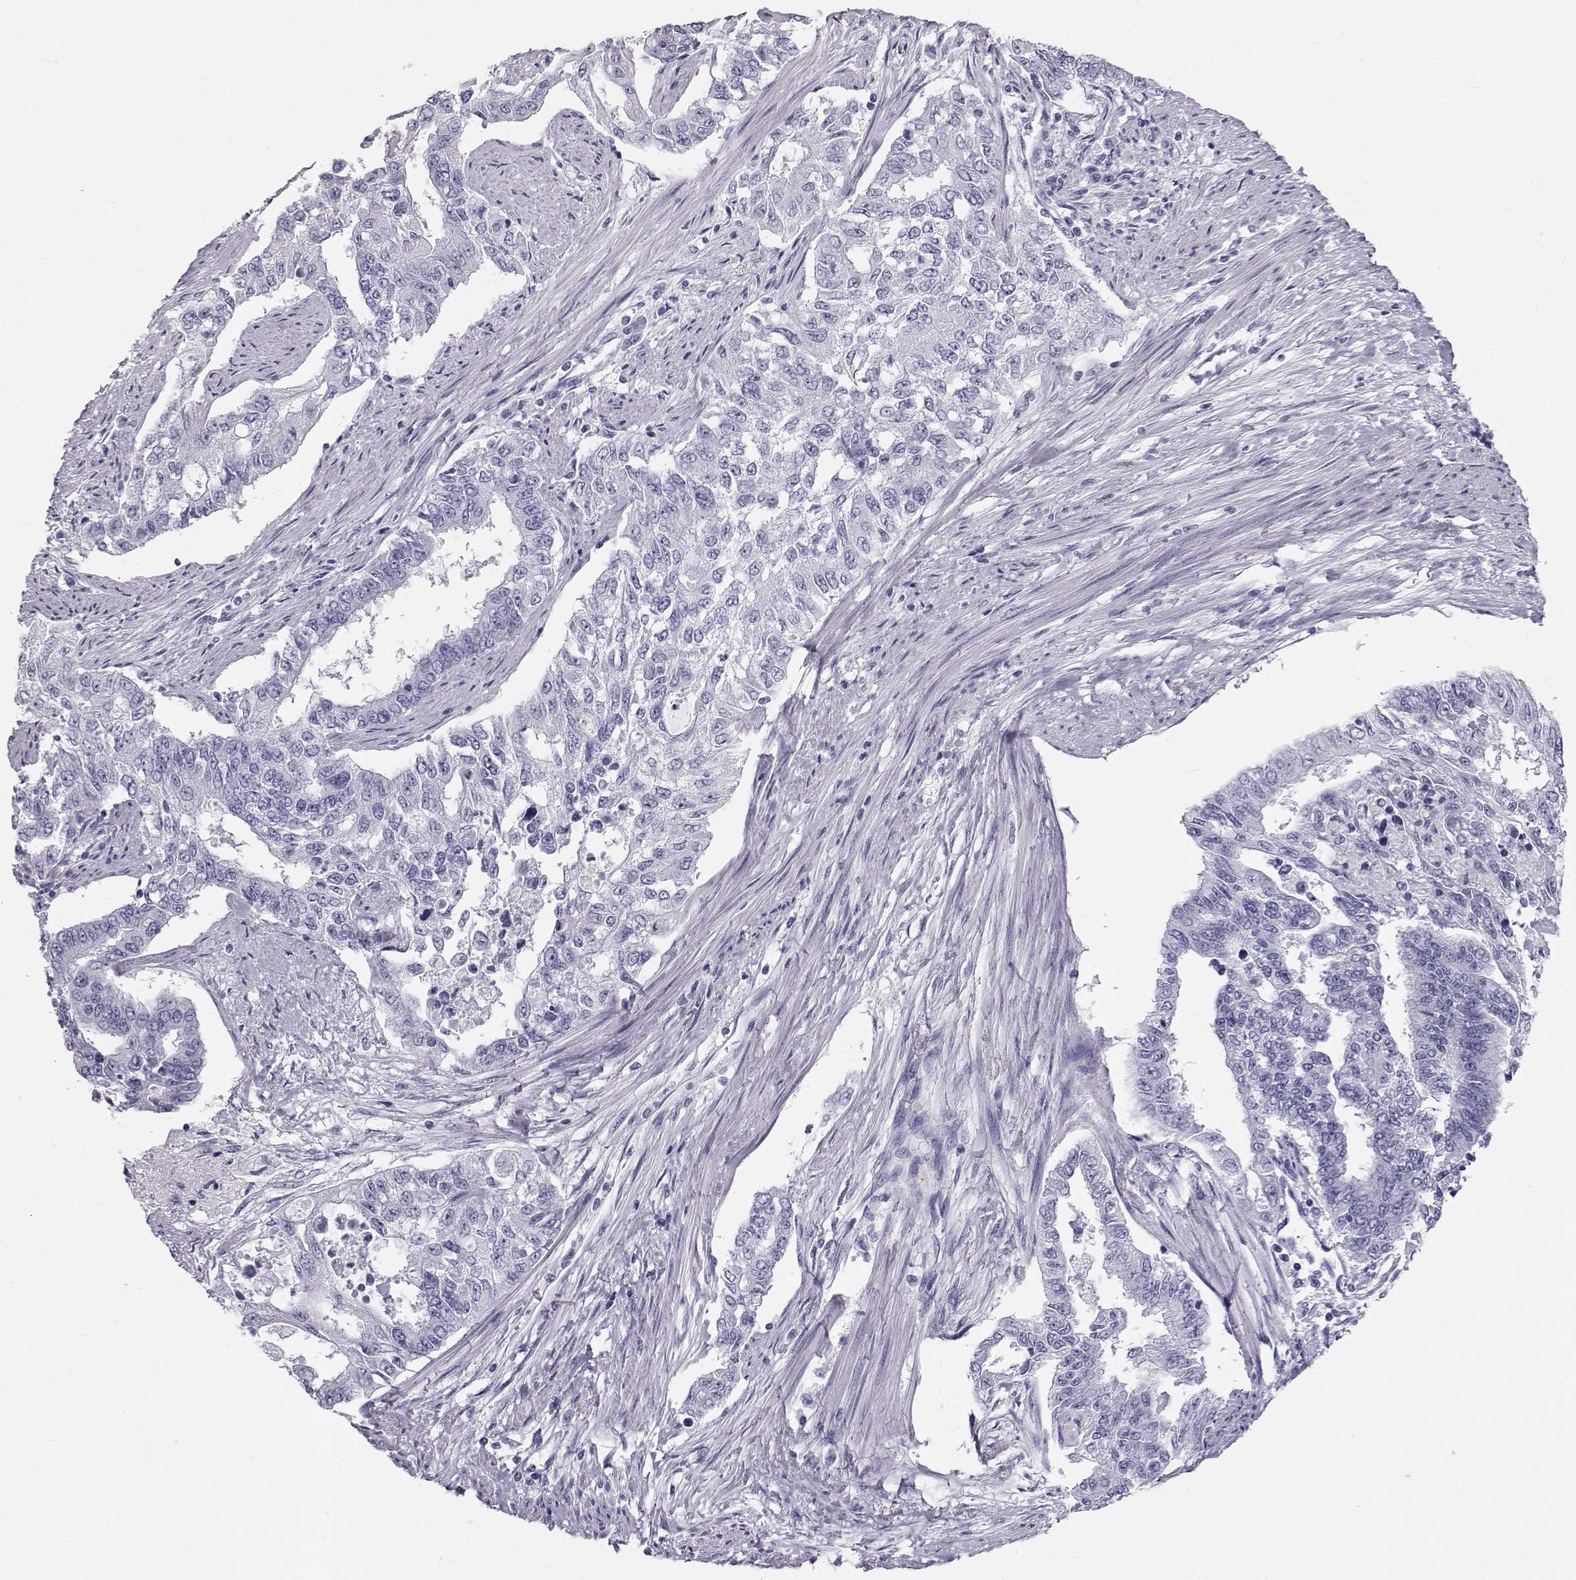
{"staining": {"intensity": "negative", "quantity": "none", "location": "none"}, "tissue": "endometrial cancer", "cell_type": "Tumor cells", "image_type": "cancer", "snomed": [{"axis": "morphology", "description": "Adenocarcinoma, NOS"}, {"axis": "topography", "description": "Uterus"}], "caption": "DAB (3,3'-diaminobenzidine) immunohistochemical staining of human adenocarcinoma (endometrial) shows no significant staining in tumor cells. The staining is performed using DAB (3,3'-diaminobenzidine) brown chromogen with nuclei counter-stained in using hematoxylin.", "gene": "RD3", "patient": {"sex": "female", "age": 59}}